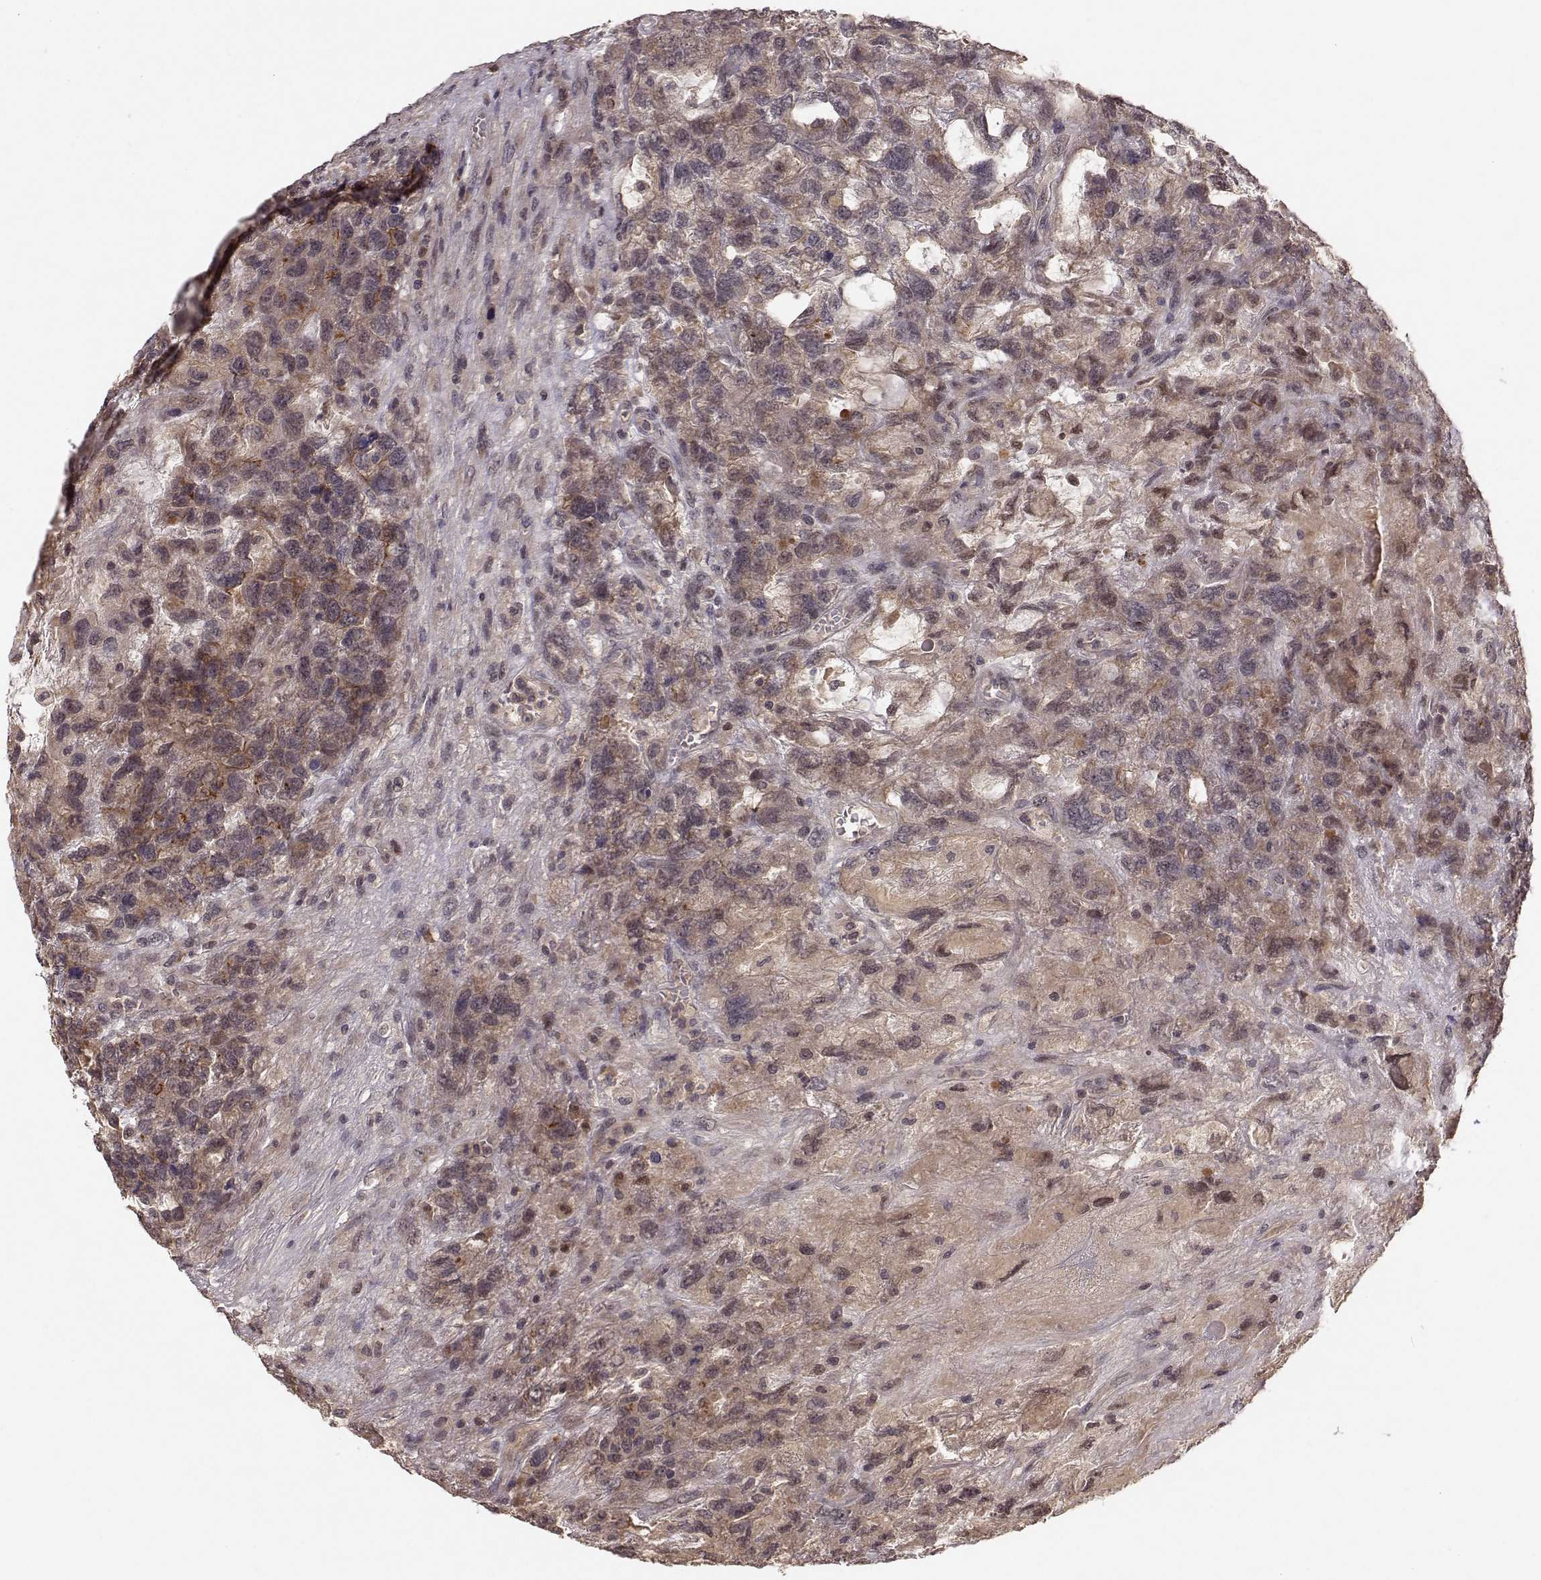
{"staining": {"intensity": "moderate", "quantity": "25%-75%", "location": "cytoplasmic/membranous"}, "tissue": "testis cancer", "cell_type": "Tumor cells", "image_type": "cancer", "snomed": [{"axis": "morphology", "description": "Seminoma, NOS"}, {"axis": "topography", "description": "Testis"}], "caption": "The histopathology image exhibits immunohistochemical staining of testis cancer. There is moderate cytoplasmic/membranous expression is present in about 25%-75% of tumor cells. (DAB (3,3'-diaminobenzidine) = brown stain, brightfield microscopy at high magnification).", "gene": "PLEKHG3", "patient": {"sex": "male", "age": 52}}